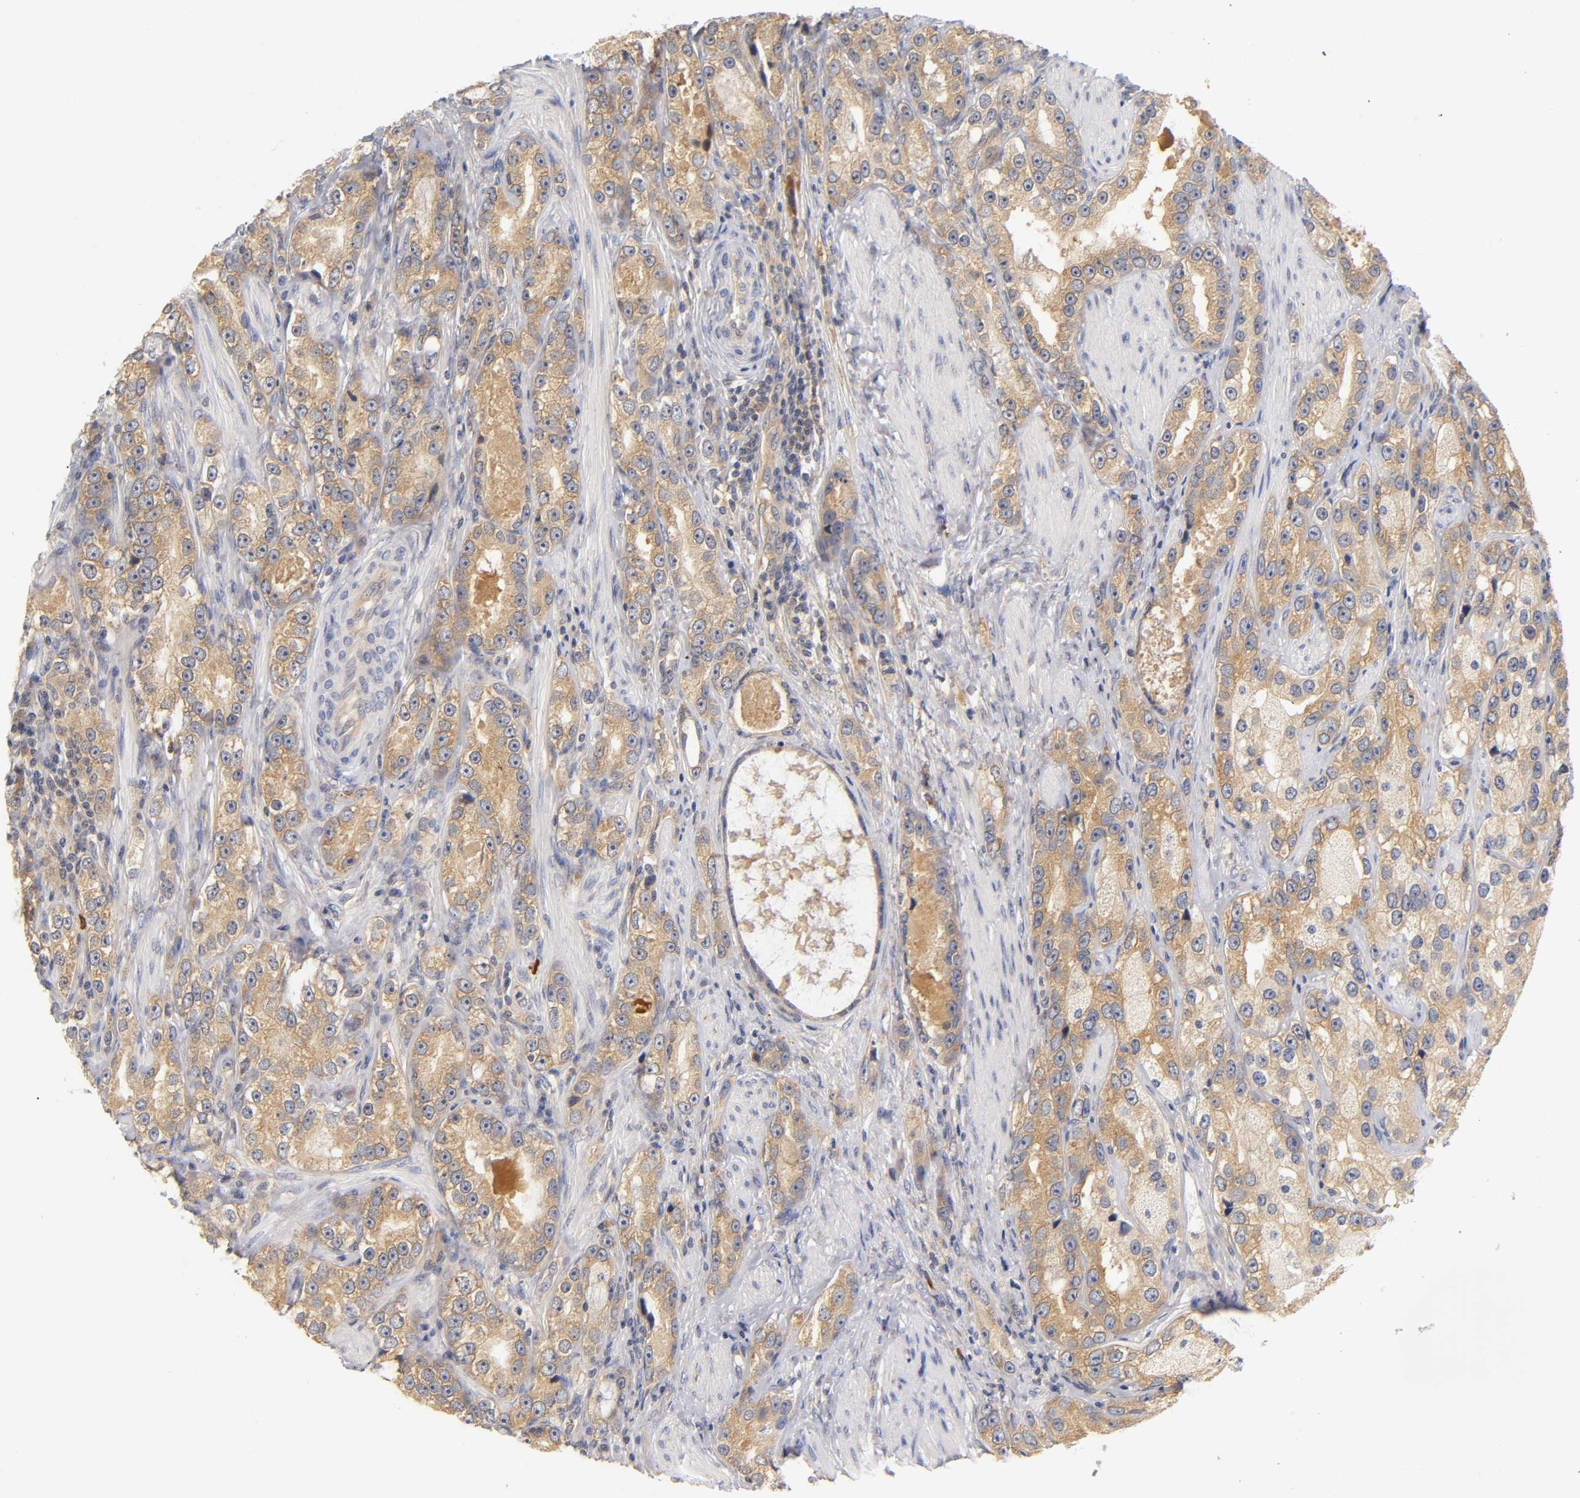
{"staining": {"intensity": "moderate", "quantity": ">75%", "location": "cytoplasmic/membranous"}, "tissue": "prostate cancer", "cell_type": "Tumor cells", "image_type": "cancer", "snomed": [{"axis": "morphology", "description": "Adenocarcinoma, High grade"}, {"axis": "topography", "description": "Prostate"}], "caption": "Human adenocarcinoma (high-grade) (prostate) stained for a protein (brown) demonstrates moderate cytoplasmic/membranous positive expression in about >75% of tumor cells.", "gene": "RPS29", "patient": {"sex": "male", "age": 63}}